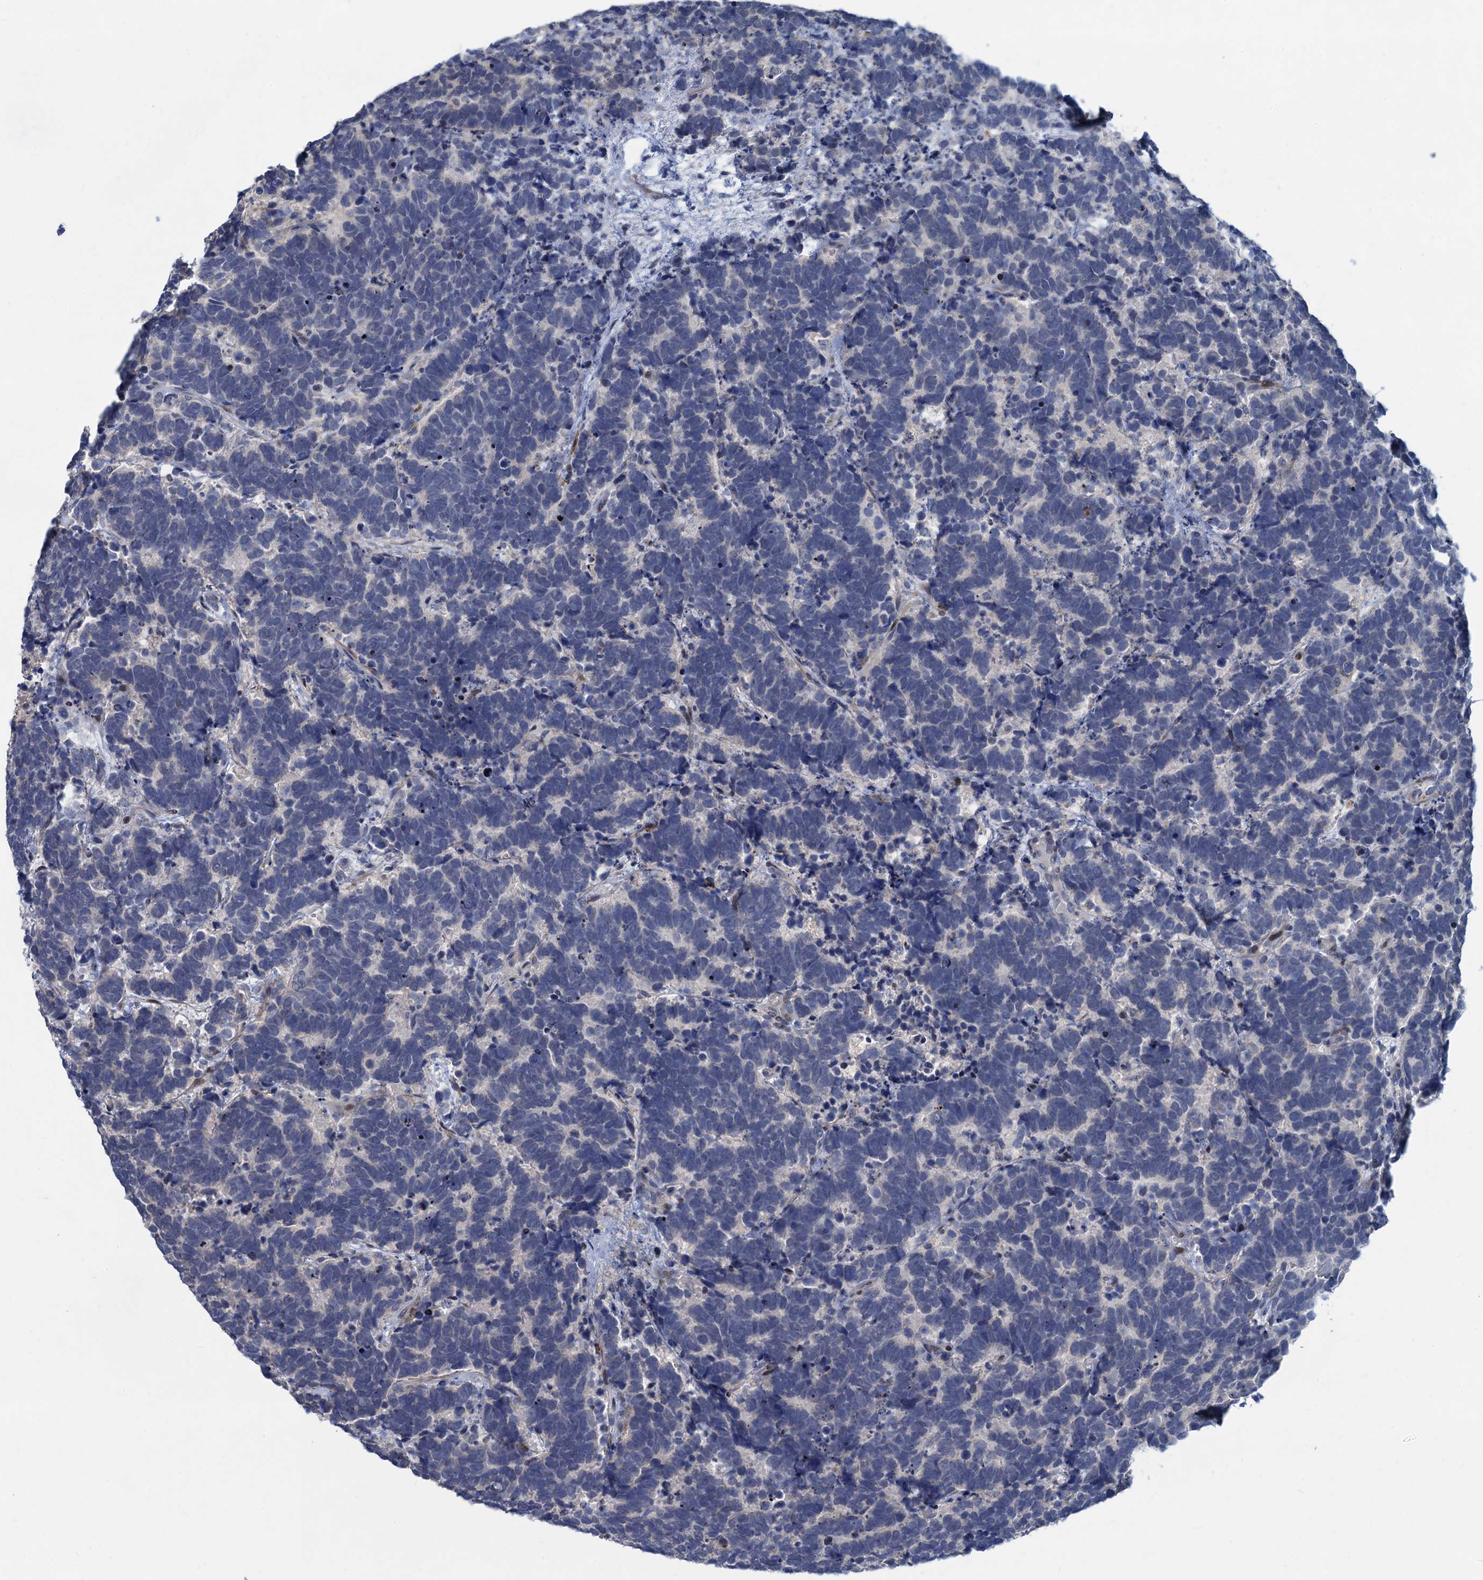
{"staining": {"intensity": "negative", "quantity": "none", "location": "none"}, "tissue": "carcinoid", "cell_type": "Tumor cells", "image_type": "cancer", "snomed": [{"axis": "morphology", "description": "Carcinoma, NOS"}, {"axis": "morphology", "description": "Carcinoid, malignant, NOS"}, {"axis": "topography", "description": "Urinary bladder"}], "caption": "Tumor cells show no significant staining in carcinoid (malignant). The staining is performed using DAB (3,3'-diaminobenzidine) brown chromogen with nuclei counter-stained in using hematoxylin.", "gene": "ESYT3", "patient": {"sex": "male", "age": 57}}